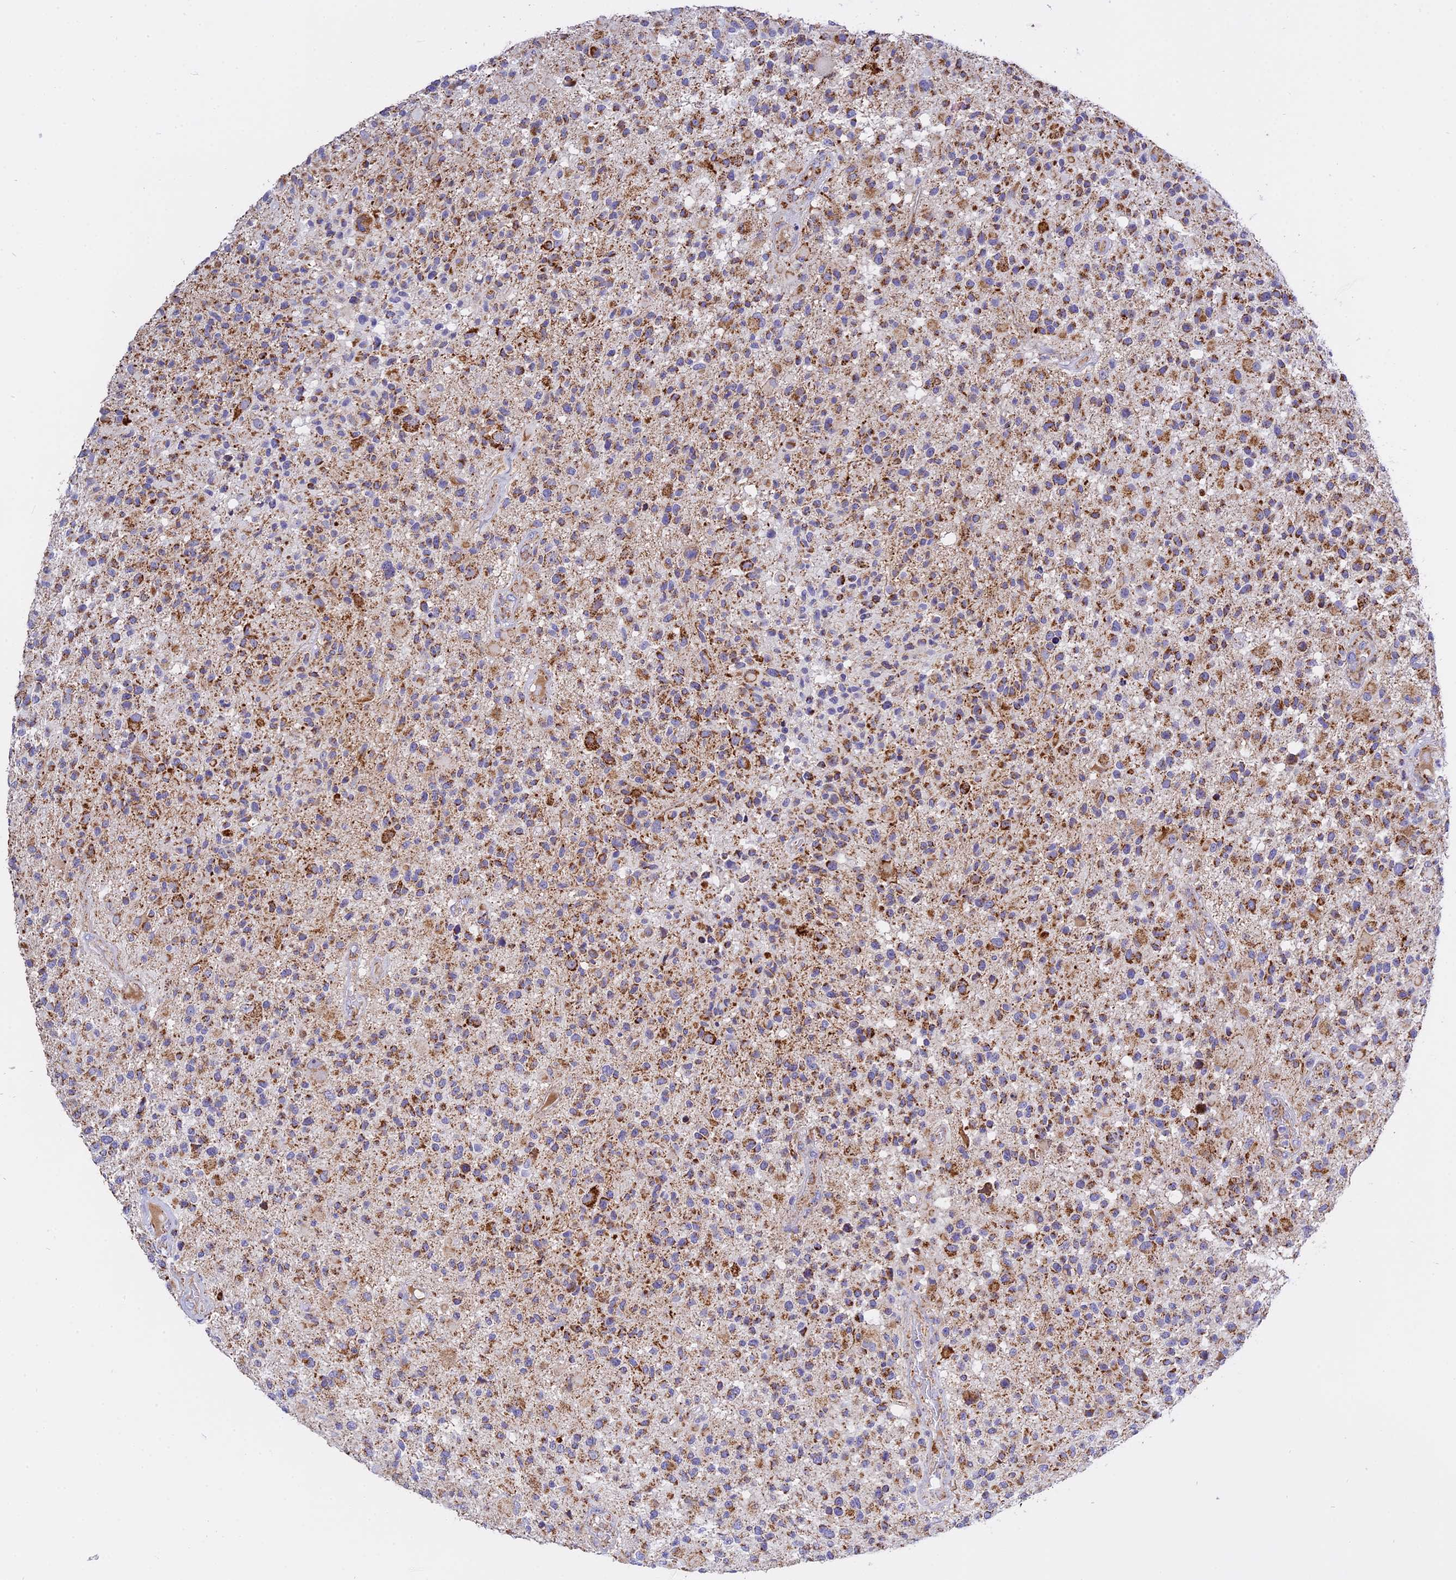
{"staining": {"intensity": "strong", "quantity": "25%-75%", "location": "cytoplasmic/membranous"}, "tissue": "glioma", "cell_type": "Tumor cells", "image_type": "cancer", "snomed": [{"axis": "morphology", "description": "Glioma, malignant, High grade"}, {"axis": "morphology", "description": "Glioblastoma, NOS"}, {"axis": "topography", "description": "Brain"}], "caption": "Human glioma stained for a protein (brown) demonstrates strong cytoplasmic/membranous positive staining in about 25%-75% of tumor cells.", "gene": "MRPS34", "patient": {"sex": "male", "age": 60}}